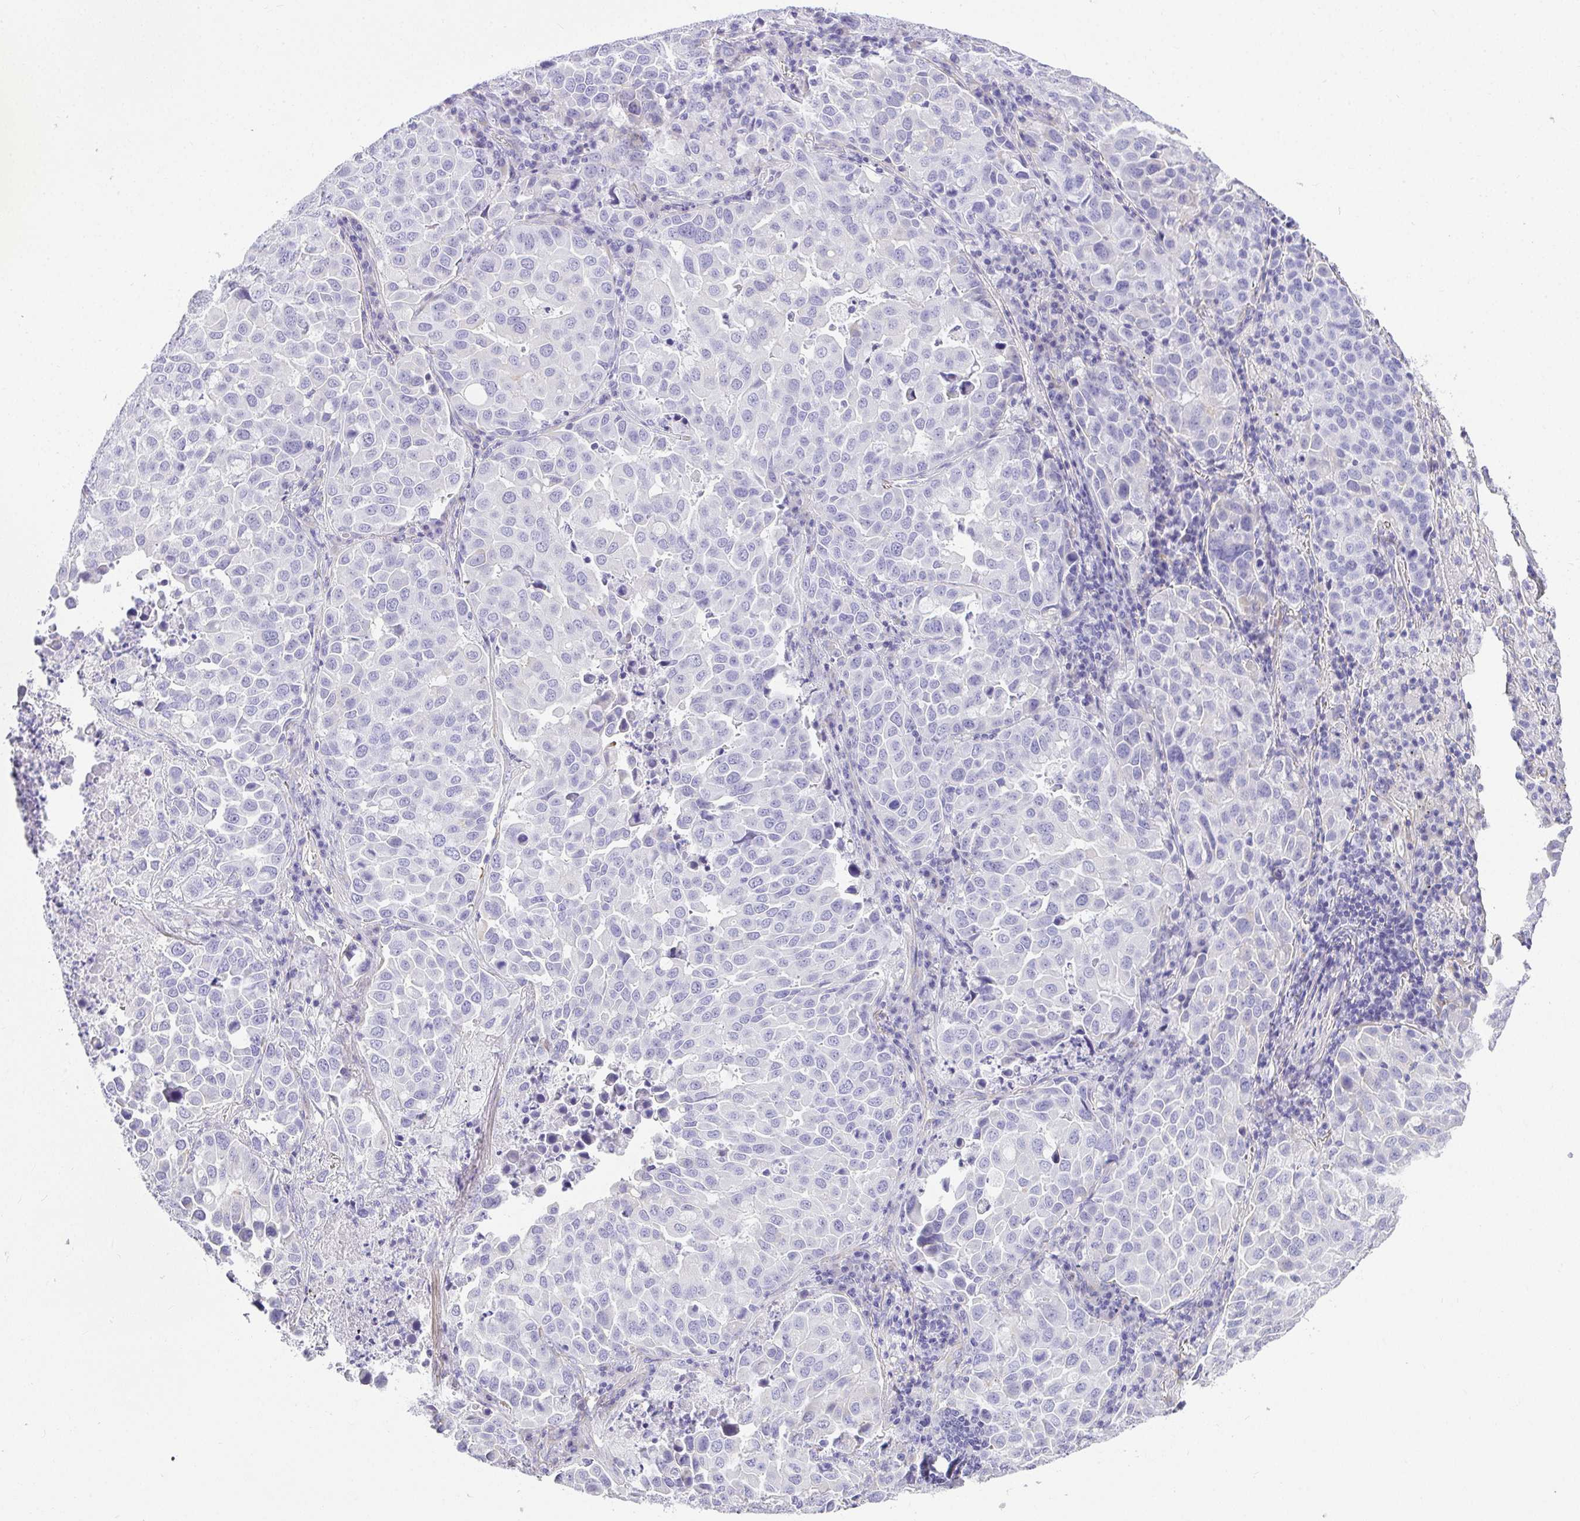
{"staining": {"intensity": "negative", "quantity": "none", "location": "none"}, "tissue": "lung cancer", "cell_type": "Tumor cells", "image_type": "cancer", "snomed": [{"axis": "morphology", "description": "Adenocarcinoma, NOS"}, {"axis": "morphology", "description": "Adenocarcinoma, metastatic, NOS"}, {"axis": "topography", "description": "Lymph node"}, {"axis": "topography", "description": "Lung"}], "caption": "Immunohistochemistry of lung cancer displays no positivity in tumor cells. (Immunohistochemistry, brightfield microscopy, high magnification).", "gene": "PLPPR3", "patient": {"sex": "female", "age": 65}}